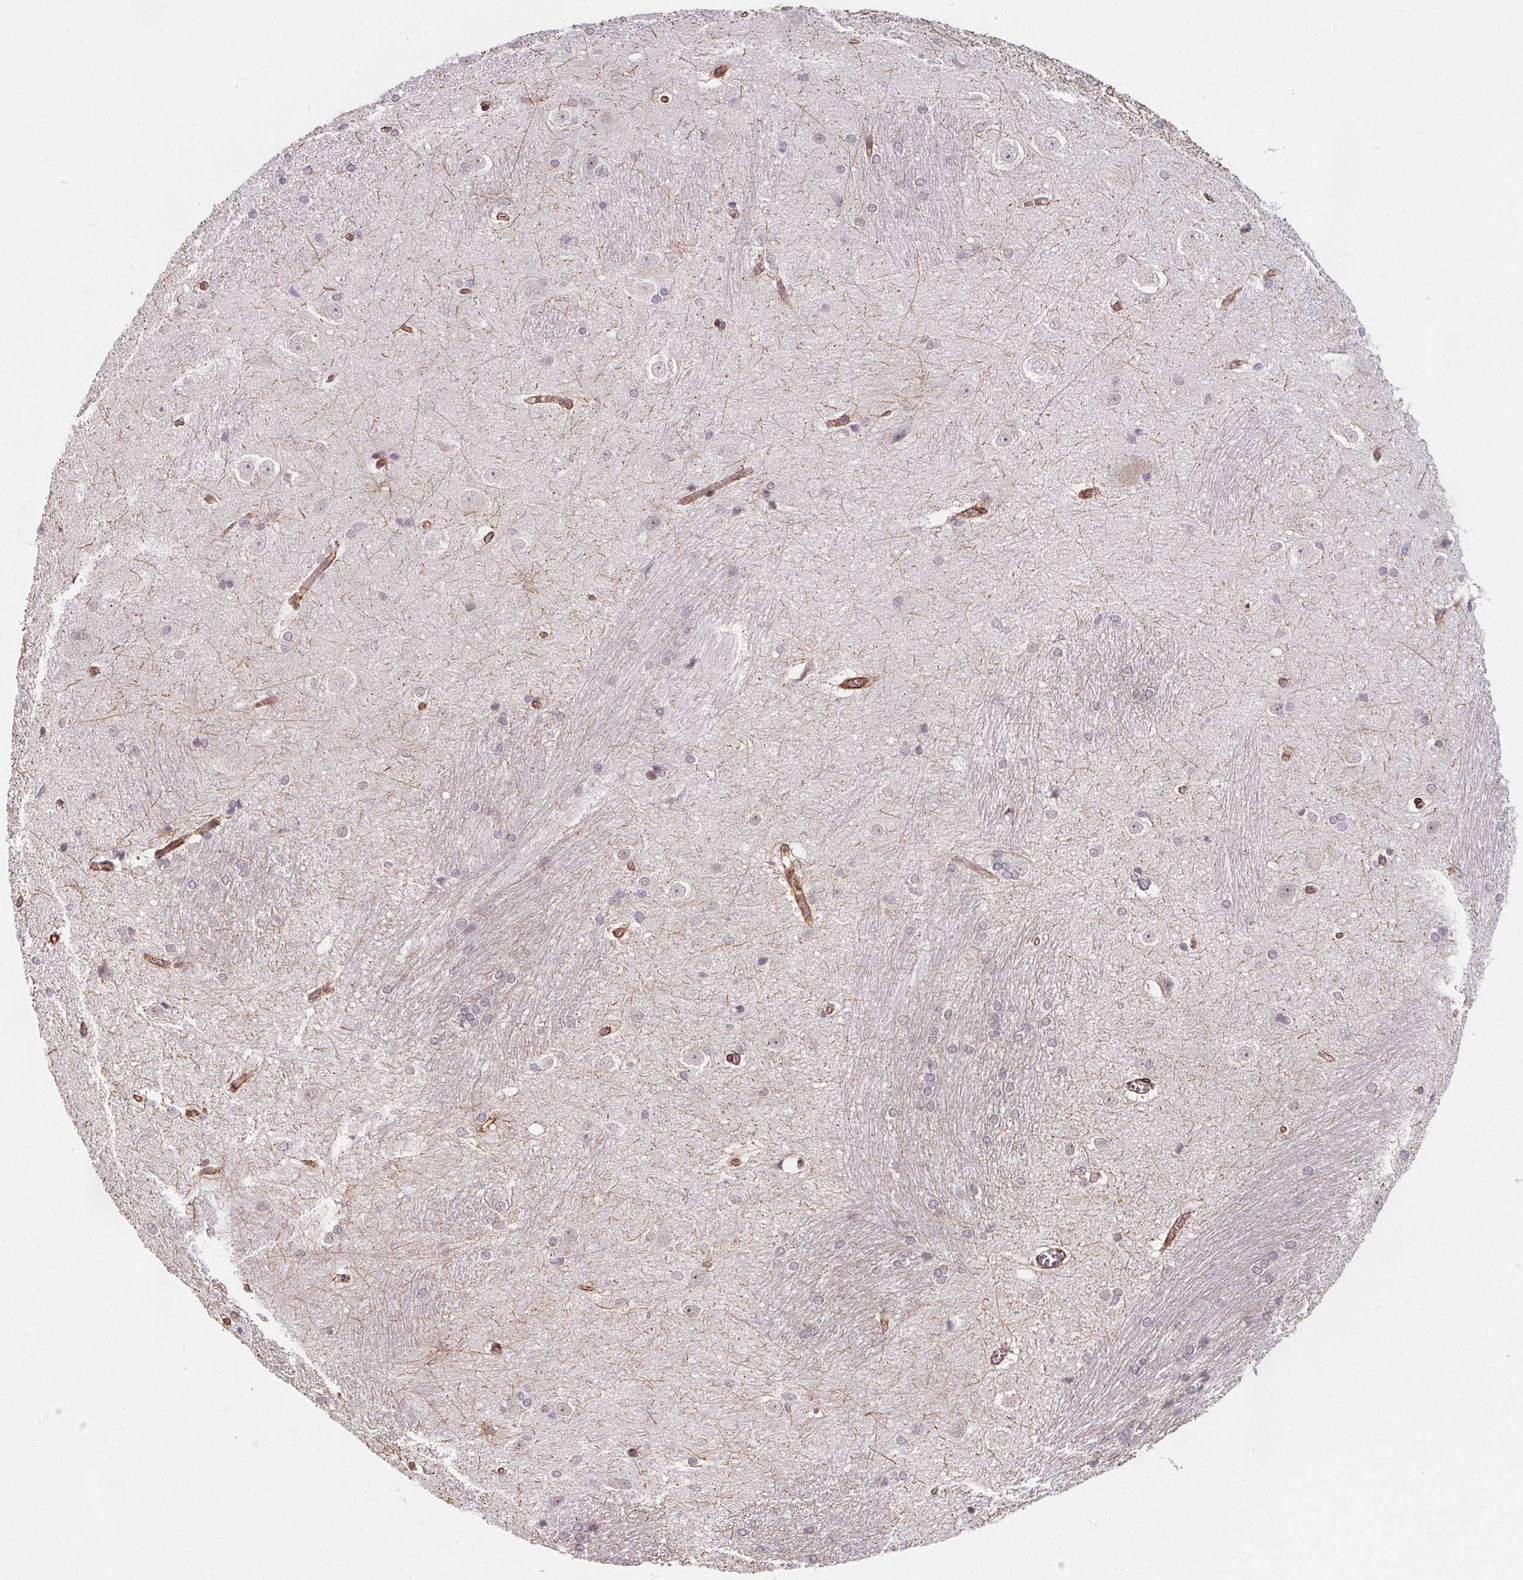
{"staining": {"intensity": "negative", "quantity": "none", "location": "none"}, "tissue": "hippocampus", "cell_type": "Glial cells", "image_type": "normal", "snomed": [{"axis": "morphology", "description": "Normal tissue, NOS"}, {"axis": "topography", "description": "Cerebral cortex"}, {"axis": "topography", "description": "Hippocampus"}], "caption": "IHC of normal hippocampus exhibits no expression in glial cells.", "gene": "HAS1", "patient": {"sex": "female", "age": 19}}